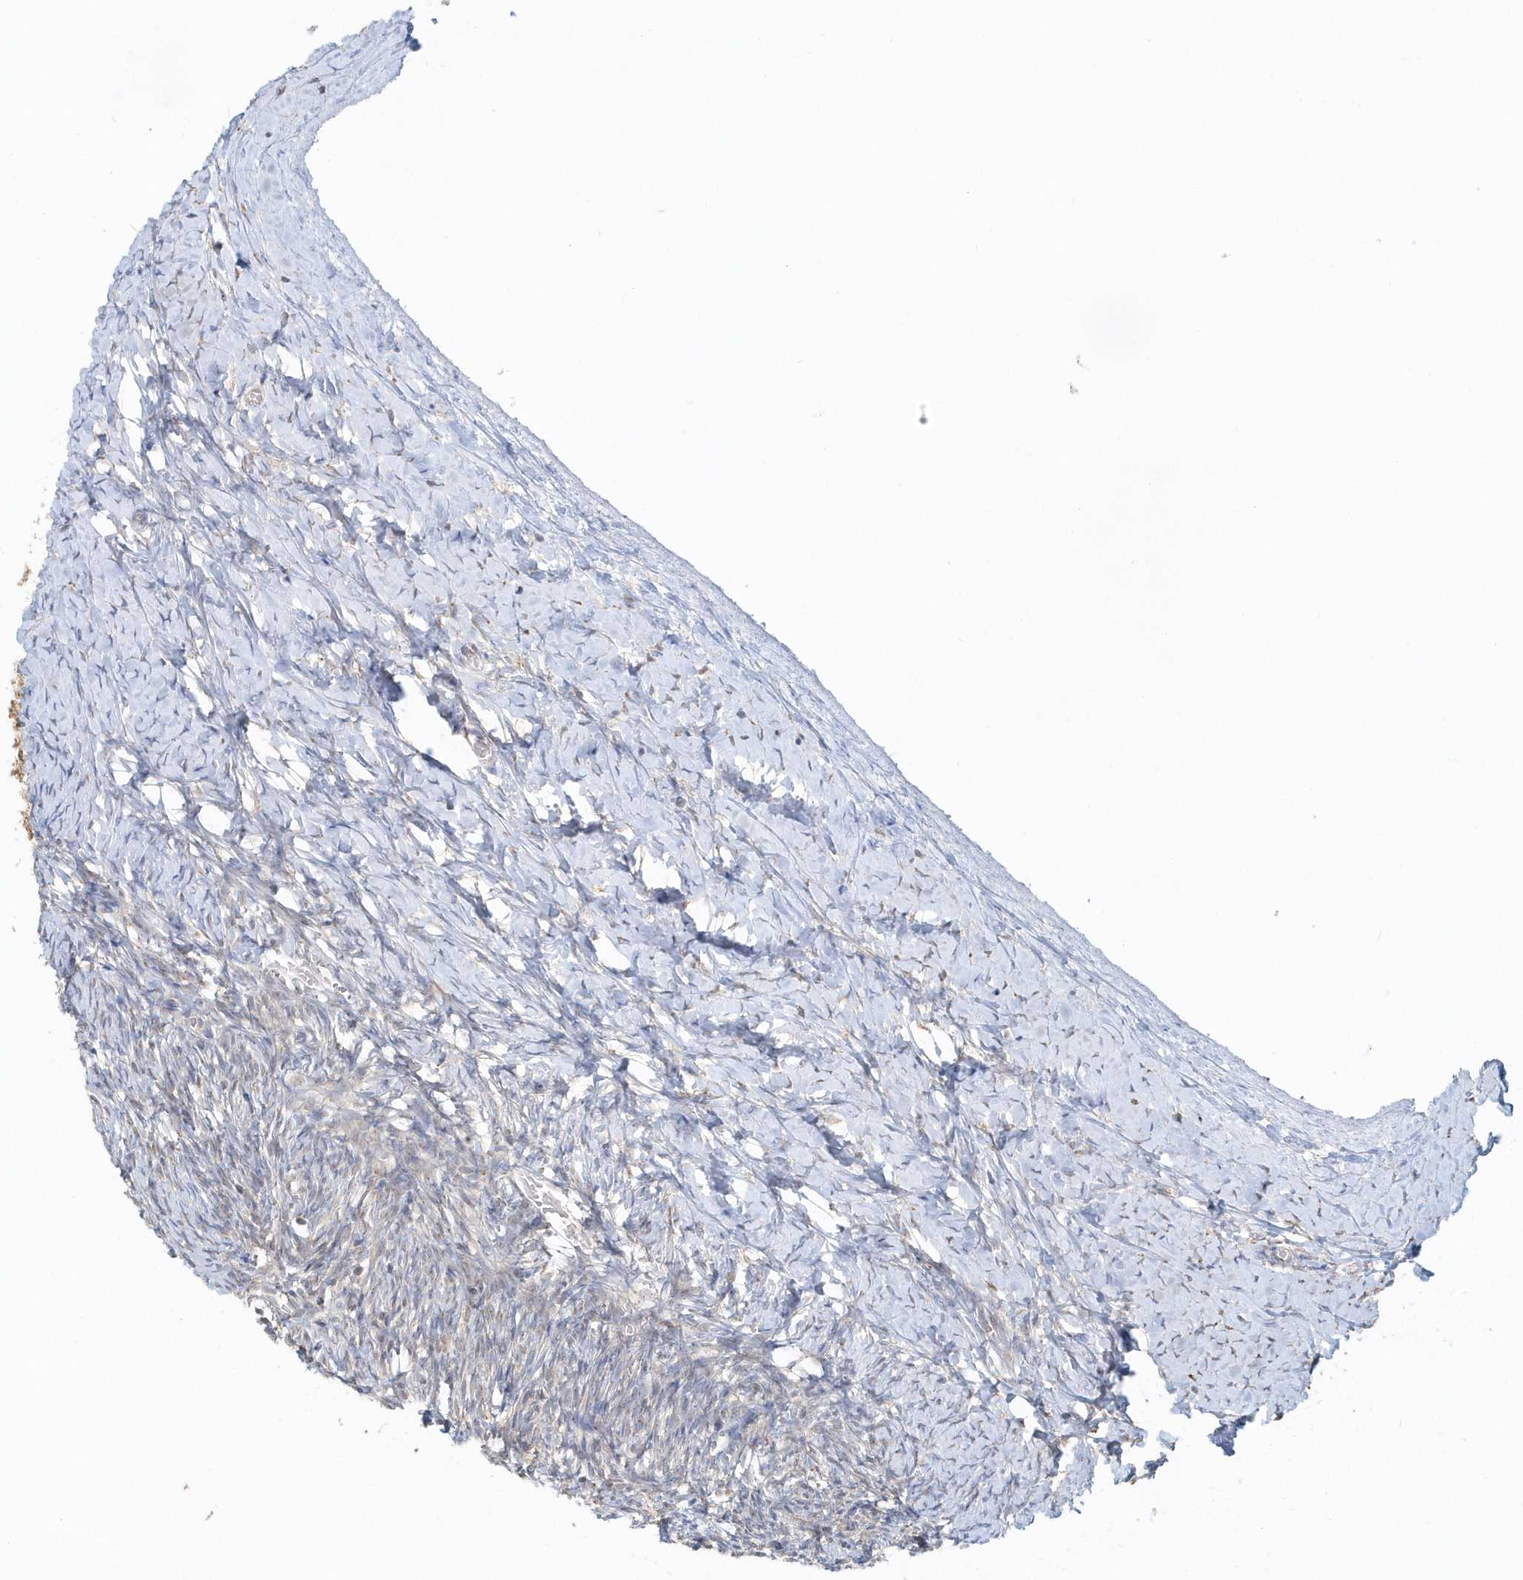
{"staining": {"intensity": "negative", "quantity": "none", "location": "none"}, "tissue": "ovary", "cell_type": "Ovarian stroma cells", "image_type": "normal", "snomed": [{"axis": "morphology", "description": "Normal tissue, NOS"}, {"axis": "morphology", "description": "Developmental malformation"}, {"axis": "topography", "description": "Ovary"}], "caption": "DAB (3,3'-diaminobenzidine) immunohistochemical staining of normal ovary reveals no significant positivity in ovarian stroma cells. The staining was performed using DAB (3,3'-diaminobenzidine) to visualize the protein expression in brown, while the nuclei were stained in blue with hematoxylin (Magnification: 20x).", "gene": "PSMD6", "patient": {"sex": "female", "age": 39}}